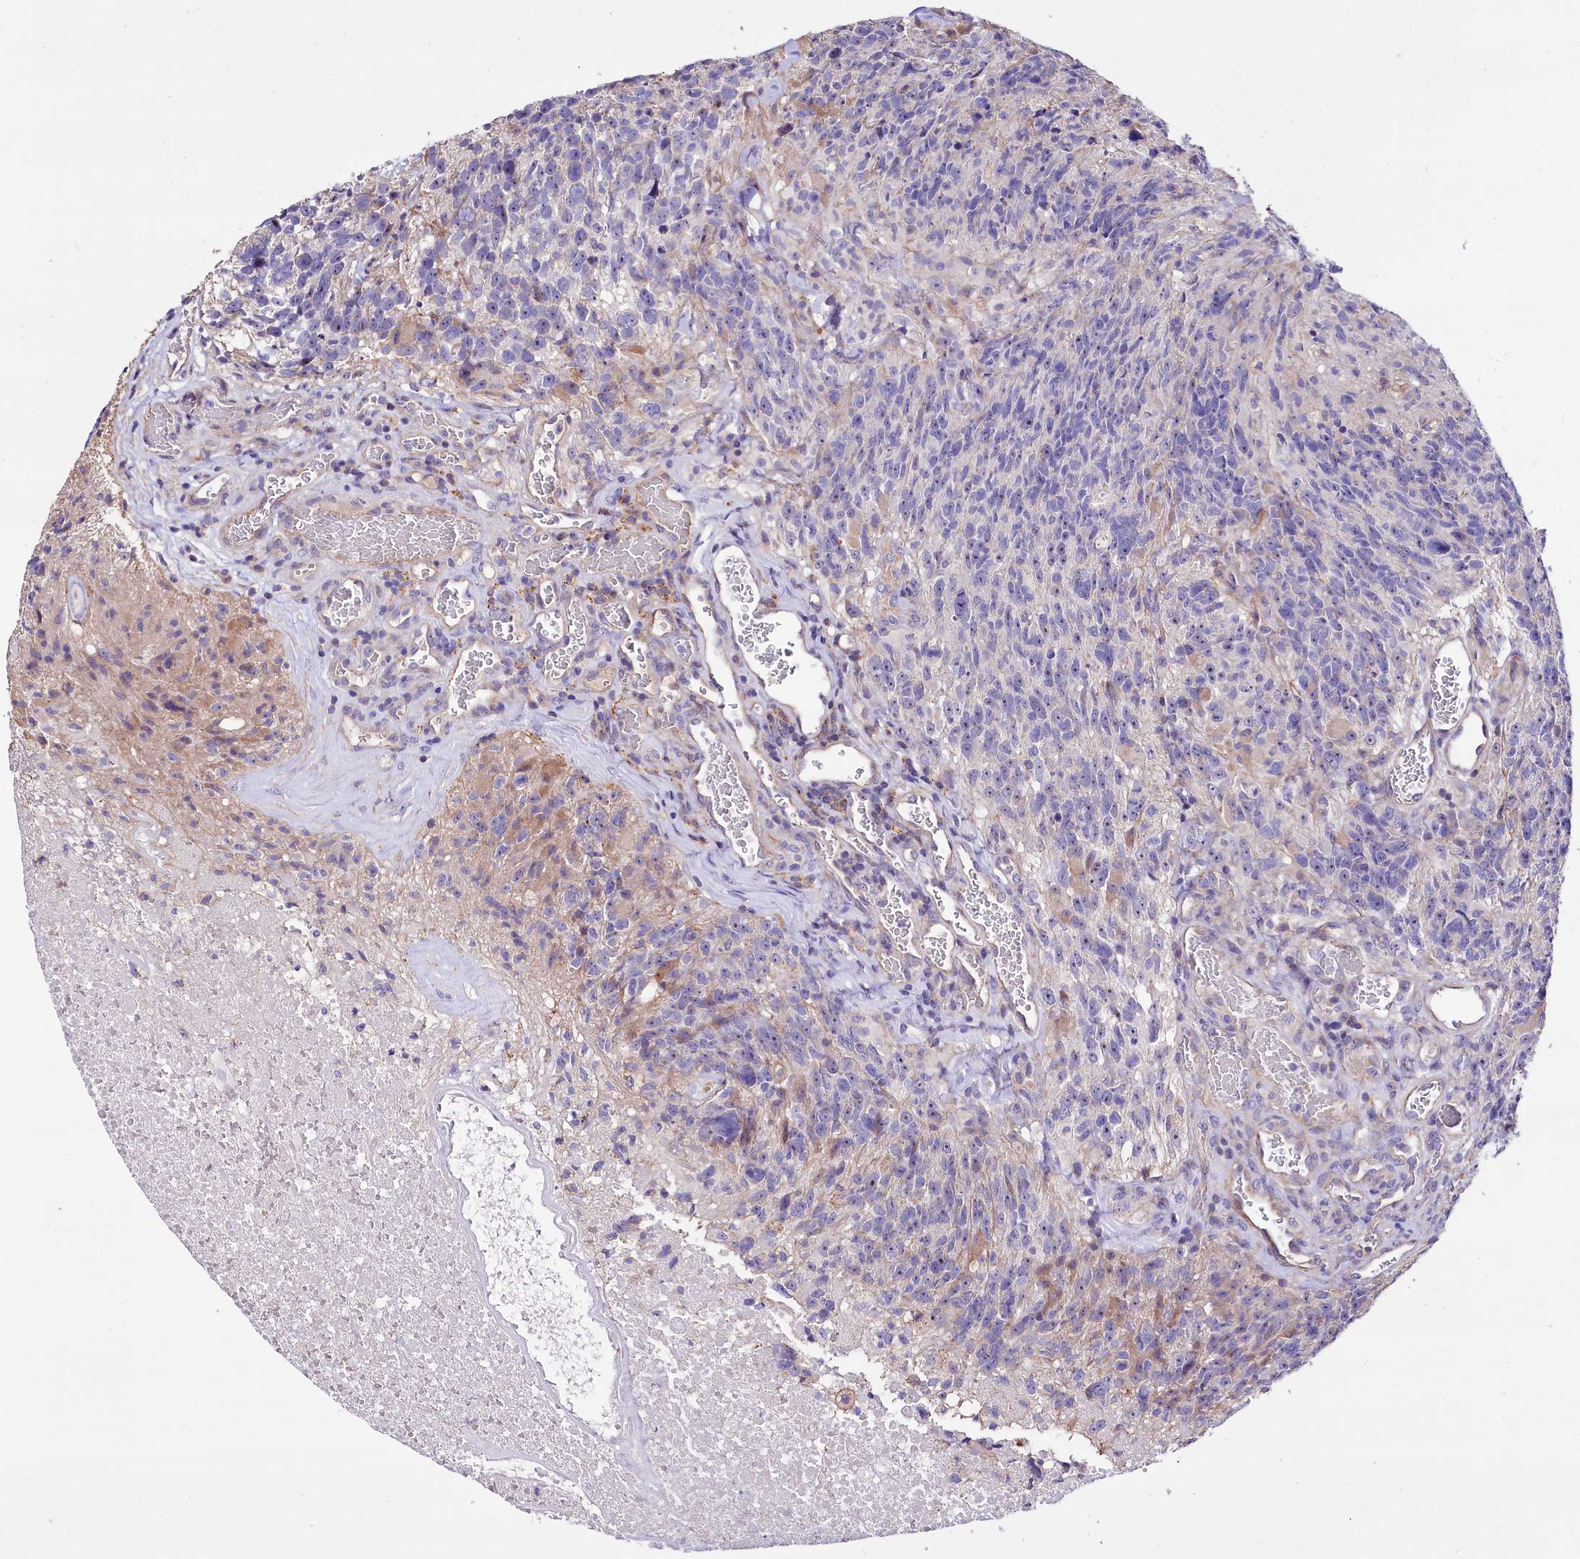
{"staining": {"intensity": "weak", "quantity": "<25%", "location": "cytoplasmic/membranous"}, "tissue": "glioma", "cell_type": "Tumor cells", "image_type": "cancer", "snomed": [{"axis": "morphology", "description": "Glioma, malignant, High grade"}, {"axis": "topography", "description": "Brain"}], "caption": "Immunohistochemistry micrograph of glioma stained for a protein (brown), which shows no staining in tumor cells.", "gene": "RPUSD3", "patient": {"sex": "male", "age": 76}}